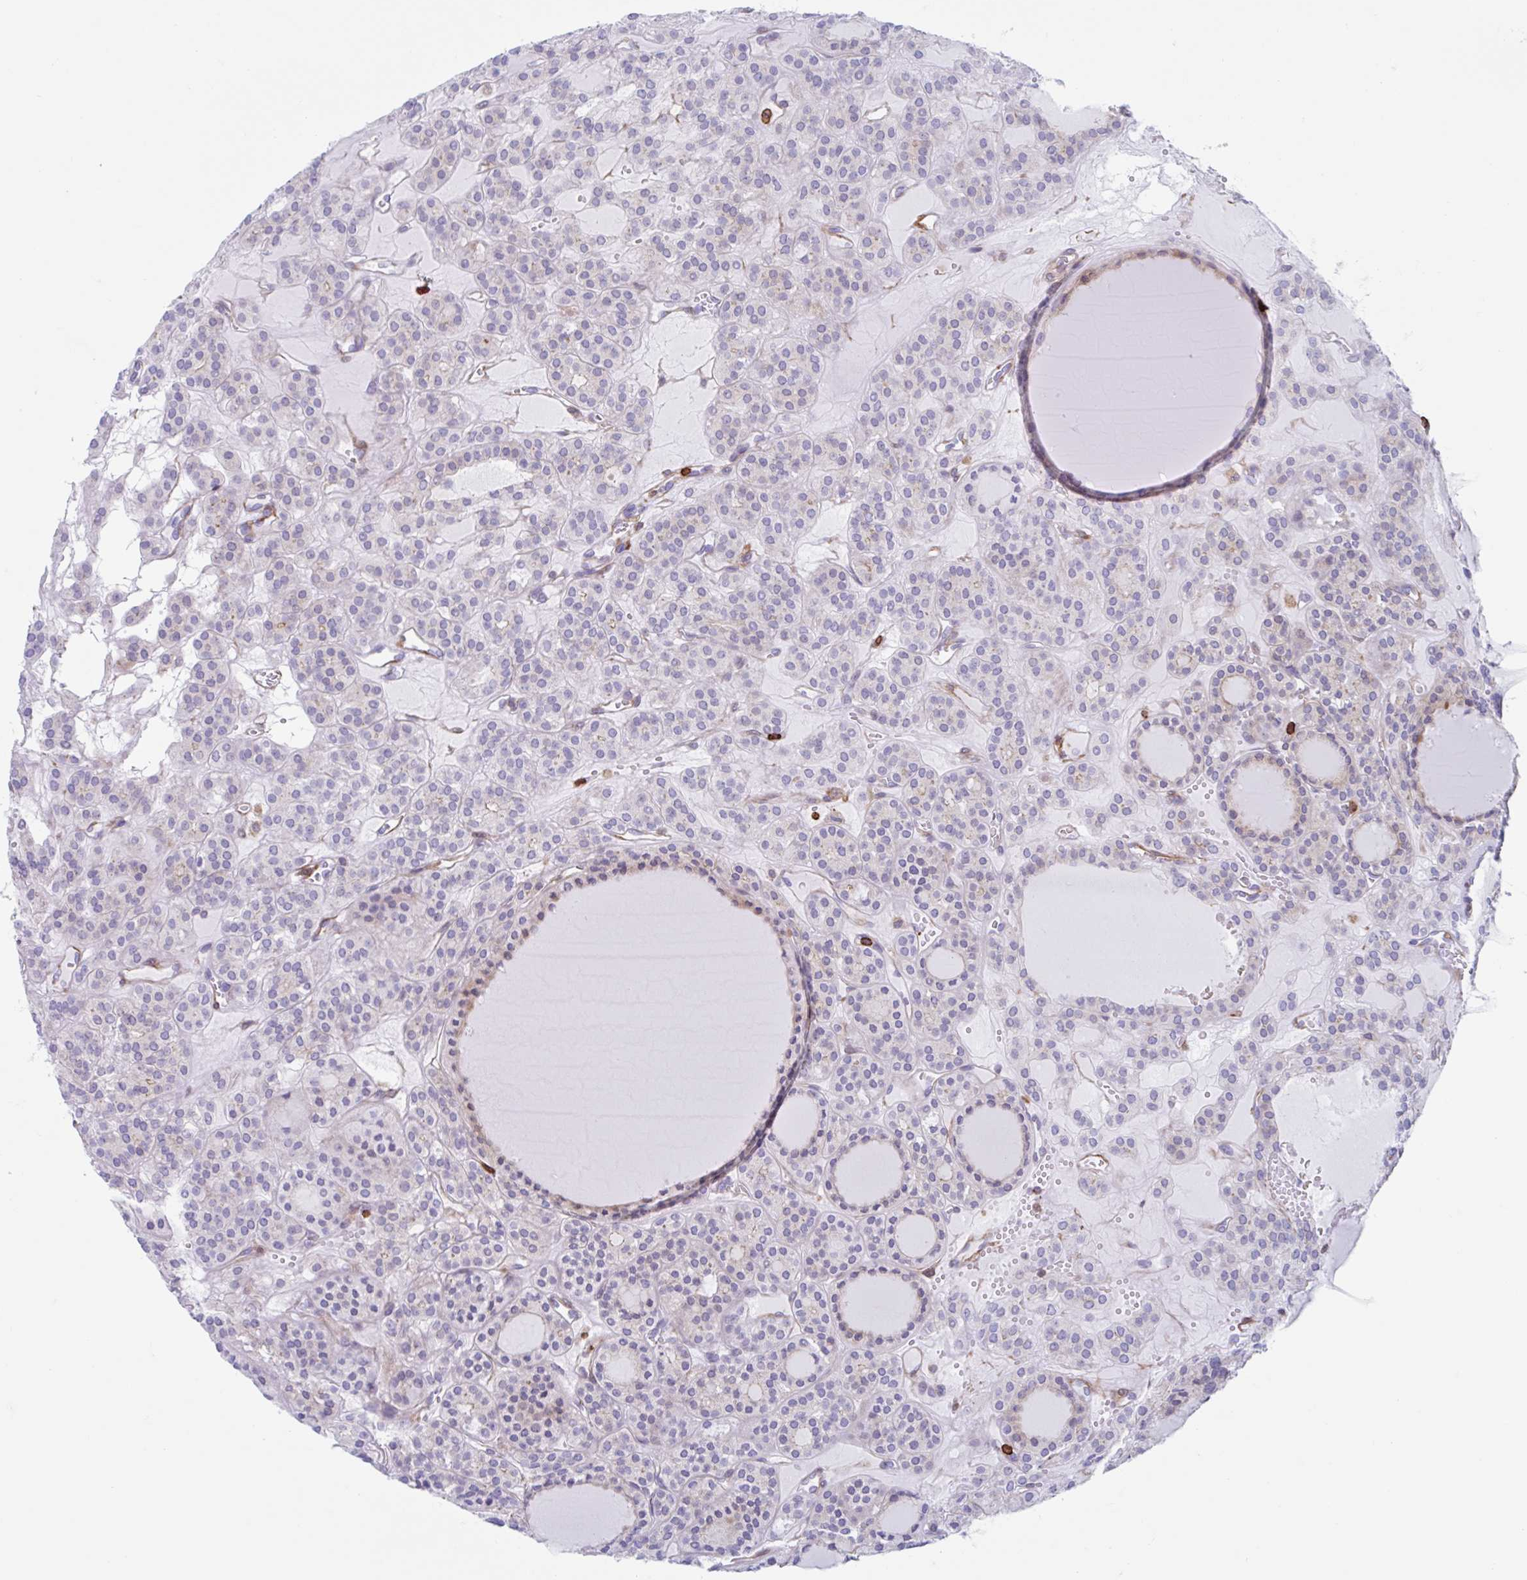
{"staining": {"intensity": "weak", "quantity": "<25%", "location": "cytoplasmic/membranous"}, "tissue": "thyroid cancer", "cell_type": "Tumor cells", "image_type": "cancer", "snomed": [{"axis": "morphology", "description": "Follicular adenoma carcinoma, NOS"}, {"axis": "topography", "description": "Thyroid gland"}], "caption": "Follicular adenoma carcinoma (thyroid) was stained to show a protein in brown. There is no significant expression in tumor cells.", "gene": "EFHD1", "patient": {"sex": "female", "age": 63}}